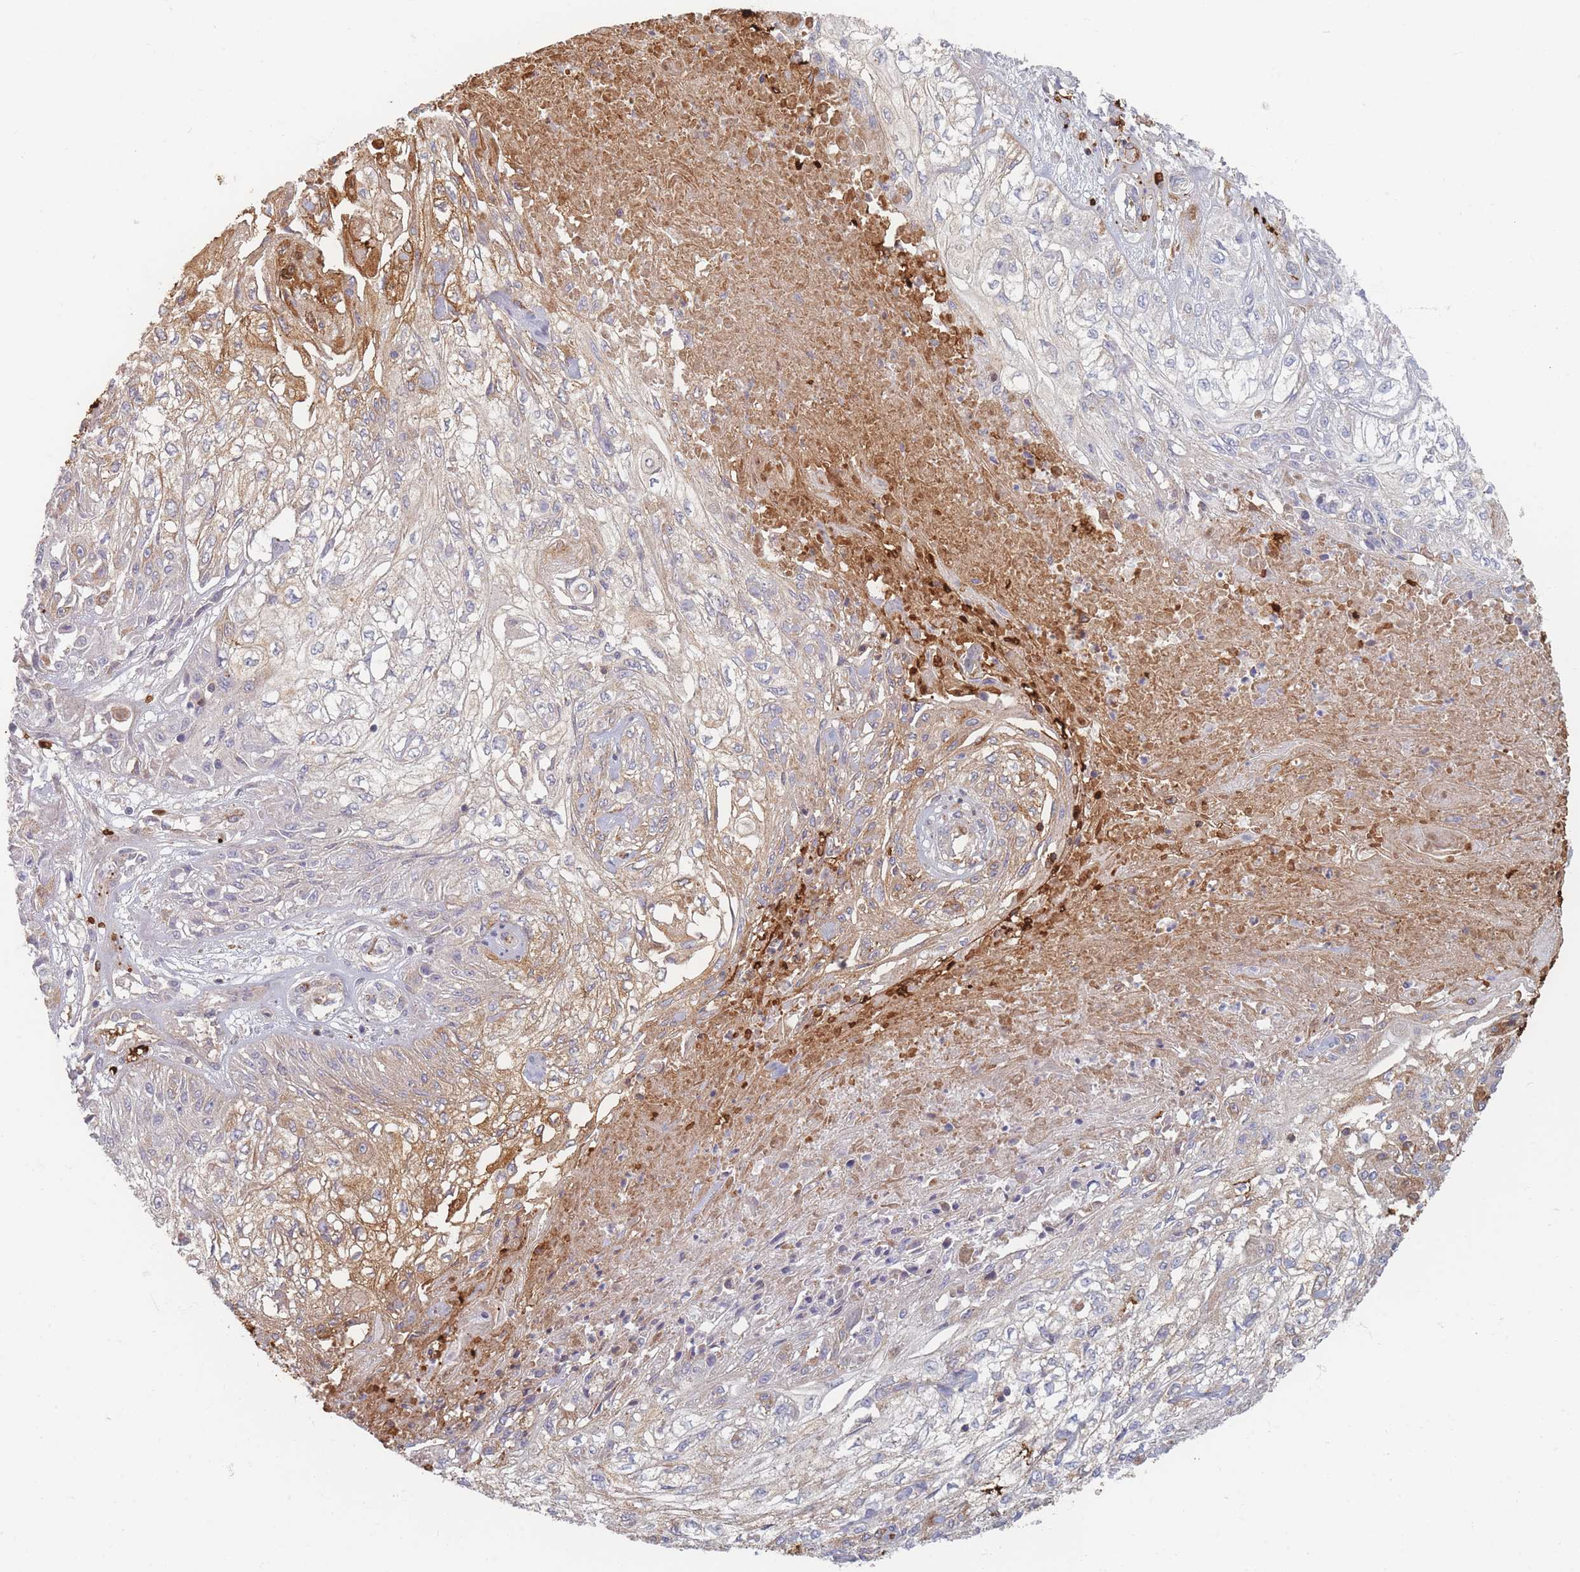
{"staining": {"intensity": "moderate", "quantity": "<25%", "location": "cytoplasmic/membranous"}, "tissue": "skin cancer", "cell_type": "Tumor cells", "image_type": "cancer", "snomed": [{"axis": "morphology", "description": "Squamous cell carcinoma, NOS"}, {"axis": "morphology", "description": "Squamous cell carcinoma, metastatic, NOS"}, {"axis": "topography", "description": "Skin"}, {"axis": "topography", "description": "Lymph node"}], "caption": "A low amount of moderate cytoplasmic/membranous expression is appreciated in approximately <25% of tumor cells in squamous cell carcinoma (skin) tissue. The protein of interest is stained brown, and the nuclei are stained in blue (DAB (3,3'-diaminobenzidine) IHC with brightfield microscopy, high magnification).", "gene": "SLC2A6", "patient": {"sex": "male", "age": 75}}